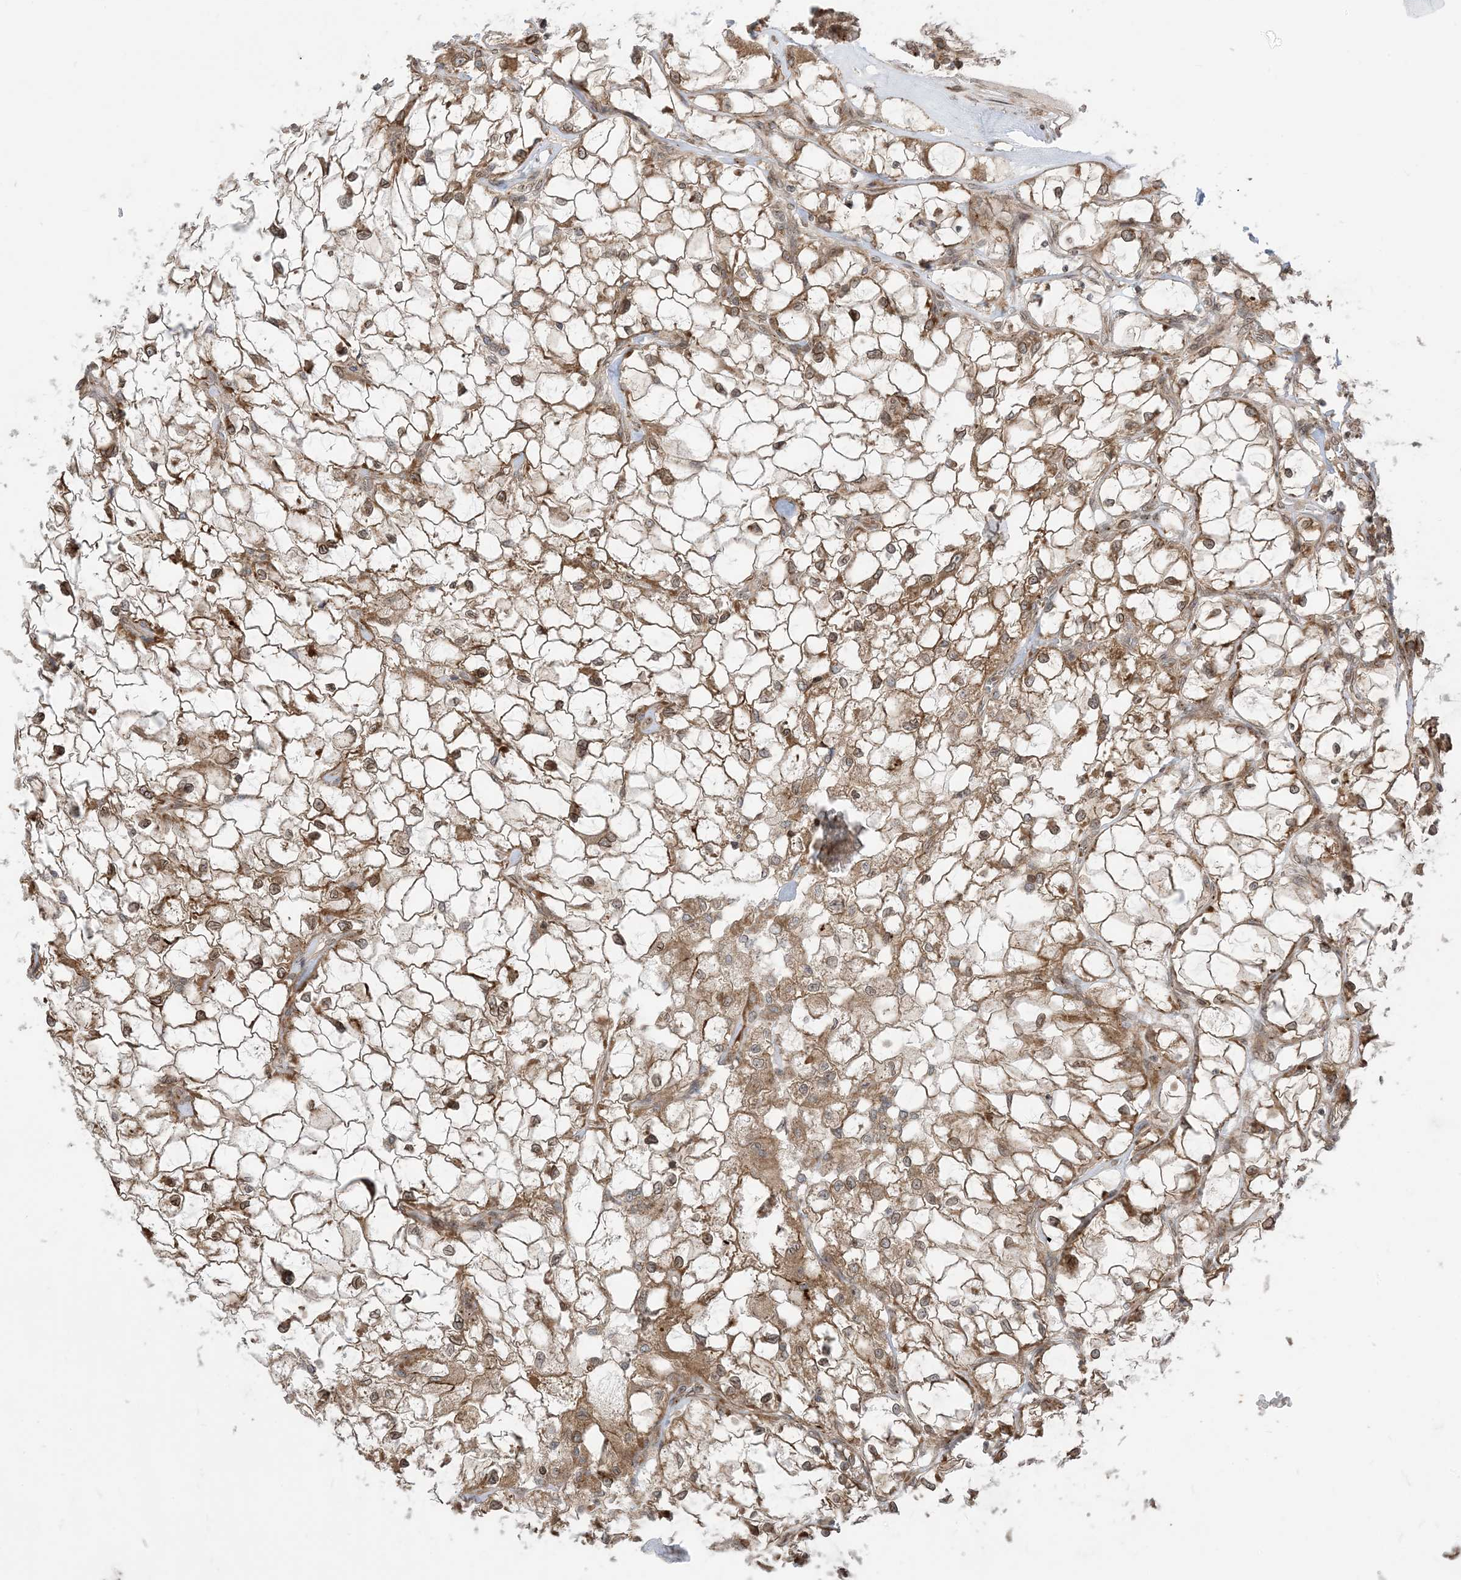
{"staining": {"intensity": "moderate", "quantity": "25%-75%", "location": "cytoplasmic/membranous"}, "tissue": "renal cancer", "cell_type": "Tumor cells", "image_type": "cancer", "snomed": [{"axis": "morphology", "description": "Adenocarcinoma, NOS"}, {"axis": "topography", "description": "Kidney"}], "caption": "A brown stain labels moderate cytoplasmic/membranous staining of a protein in renal adenocarcinoma tumor cells. The protein is stained brown, and the nuclei are stained in blue (DAB IHC with brightfield microscopy, high magnification).", "gene": "CASP4", "patient": {"sex": "female", "age": 69}}